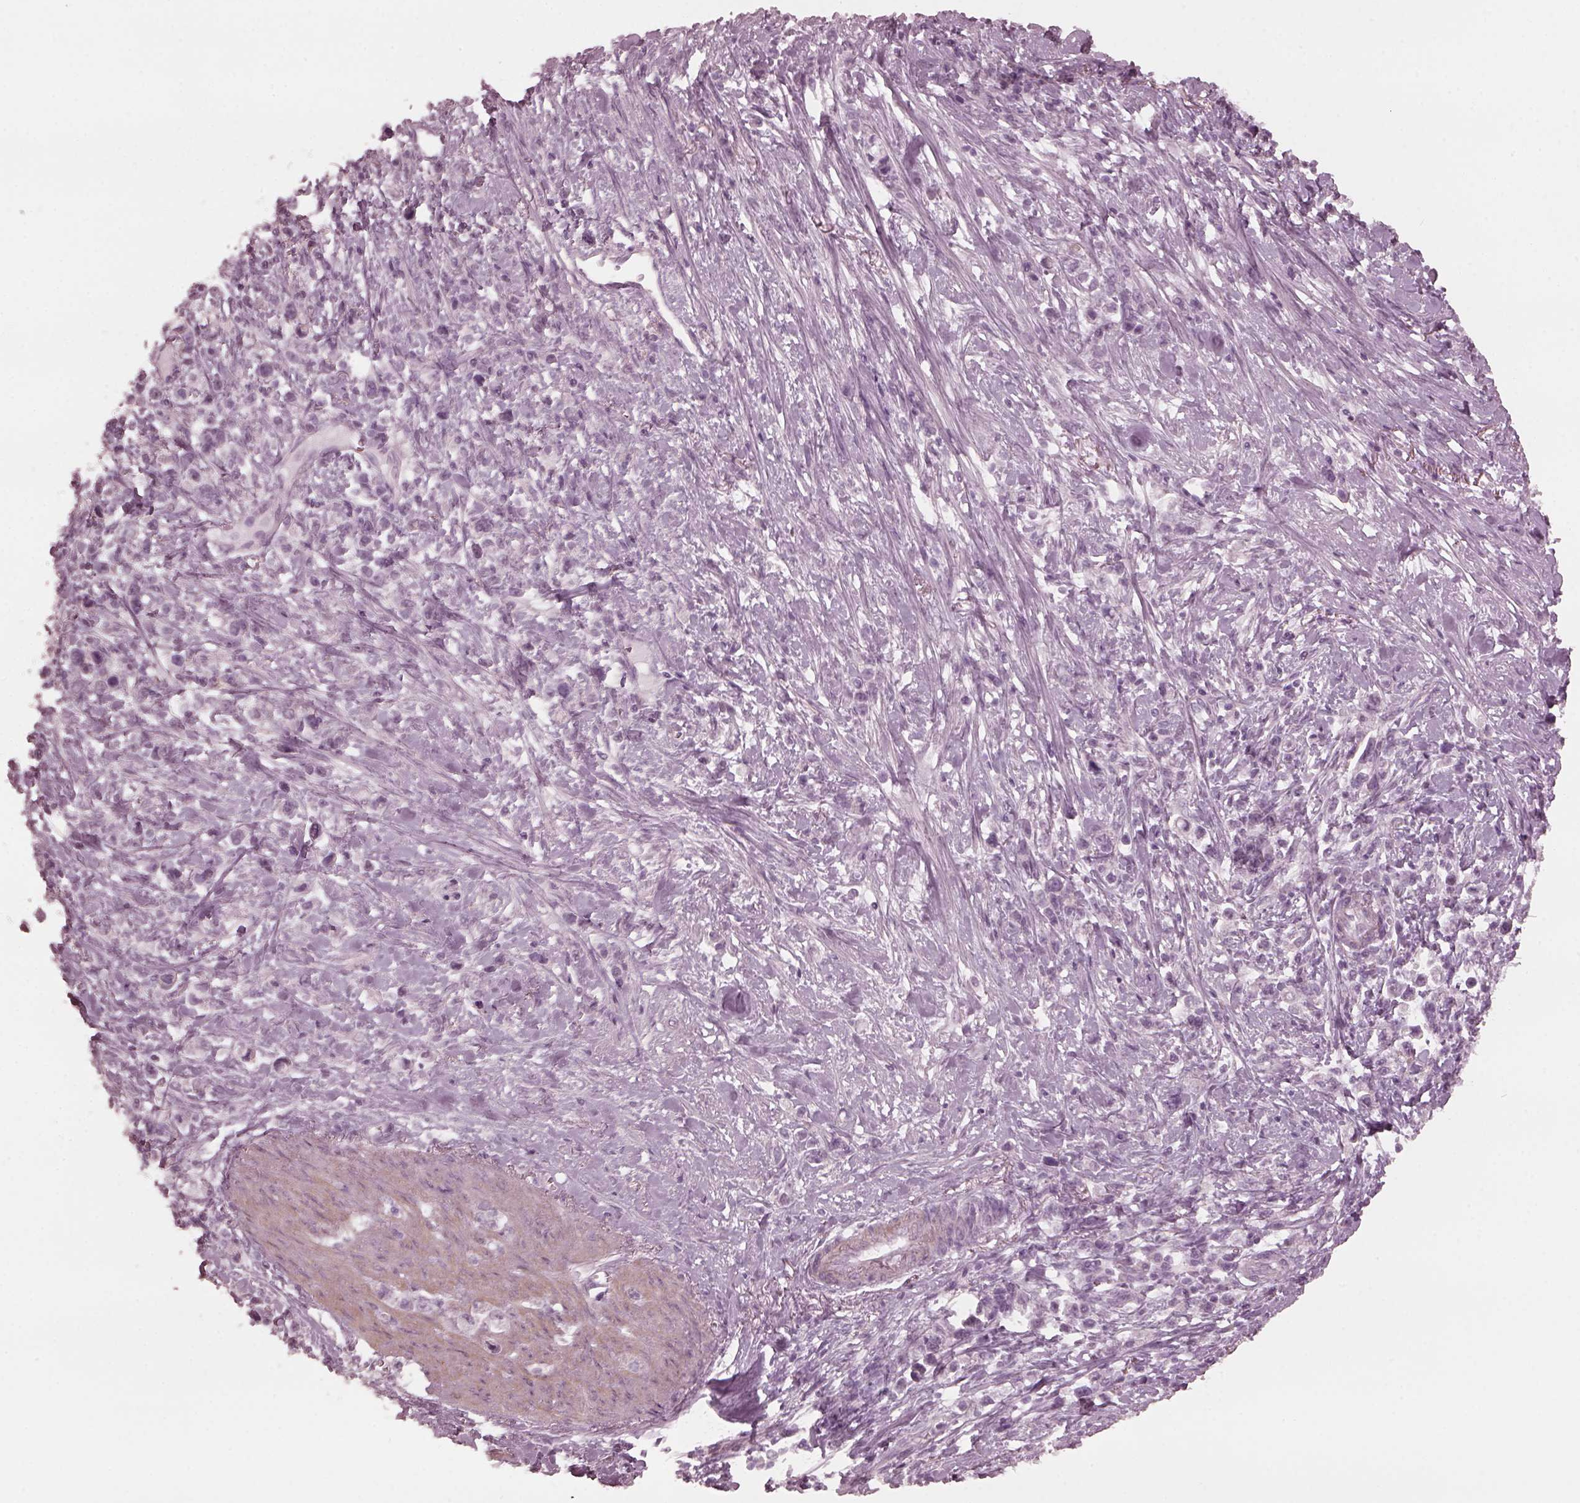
{"staining": {"intensity": "negative", "quantity": "none", "location": "none"}, "tissue": "stomach cancer", "cell_type": "Tumor cells", "image_type": "cancer", "snomed": [{"axis": "morphology", "description": "Adenocarcinoma, NOS"}, {"axis": "topography", "description": "Stomach"}], "caption": "Immunohistochemistry image of neoplastic tissue: stomach adenocarcinoma stained with DAB reveals no significant protein expression in tumor cells.", "gene": "CCDC170", "patient": {"sex": "male", "age": 63}}